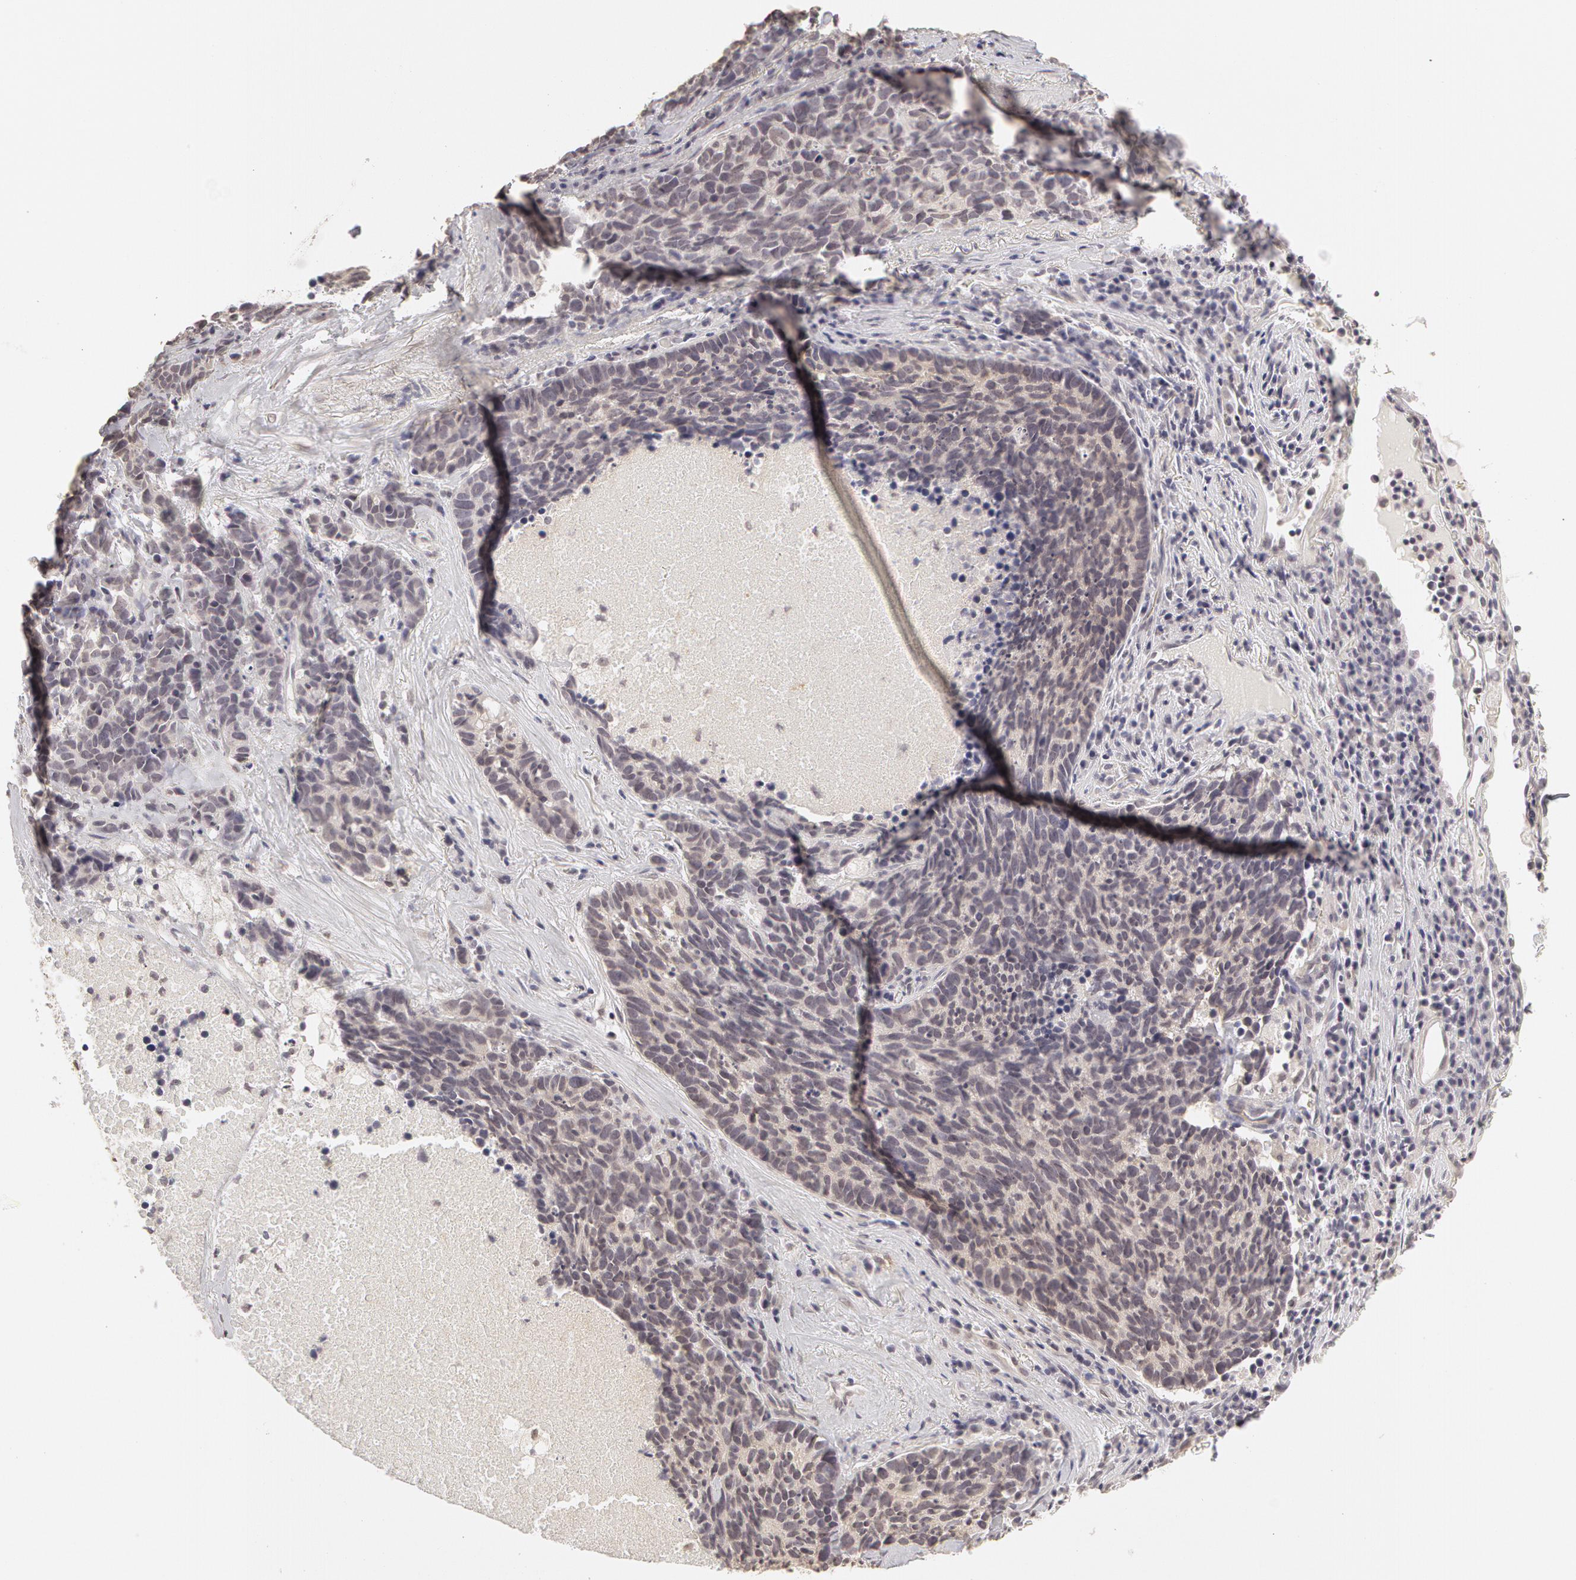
{"staining": {"intensity": "negative", "quantity": "none", "location": "none"}, "tissue": "lung cancer", "cell_type": "Tumor cells", "image_type": "cancer", "snomed": [{"axis": "morphology", "description": "Neoplasm, malignant, NOS"}, {"axis": "topography", "description": "Lung"}], "caption": "A high-resolution image shows IHC staining of malignant neoplasm (lung), which shows no significant staining in tumor cells.", "gene": "ADAM10", "patient": {"sex": "female", "age": 75}}